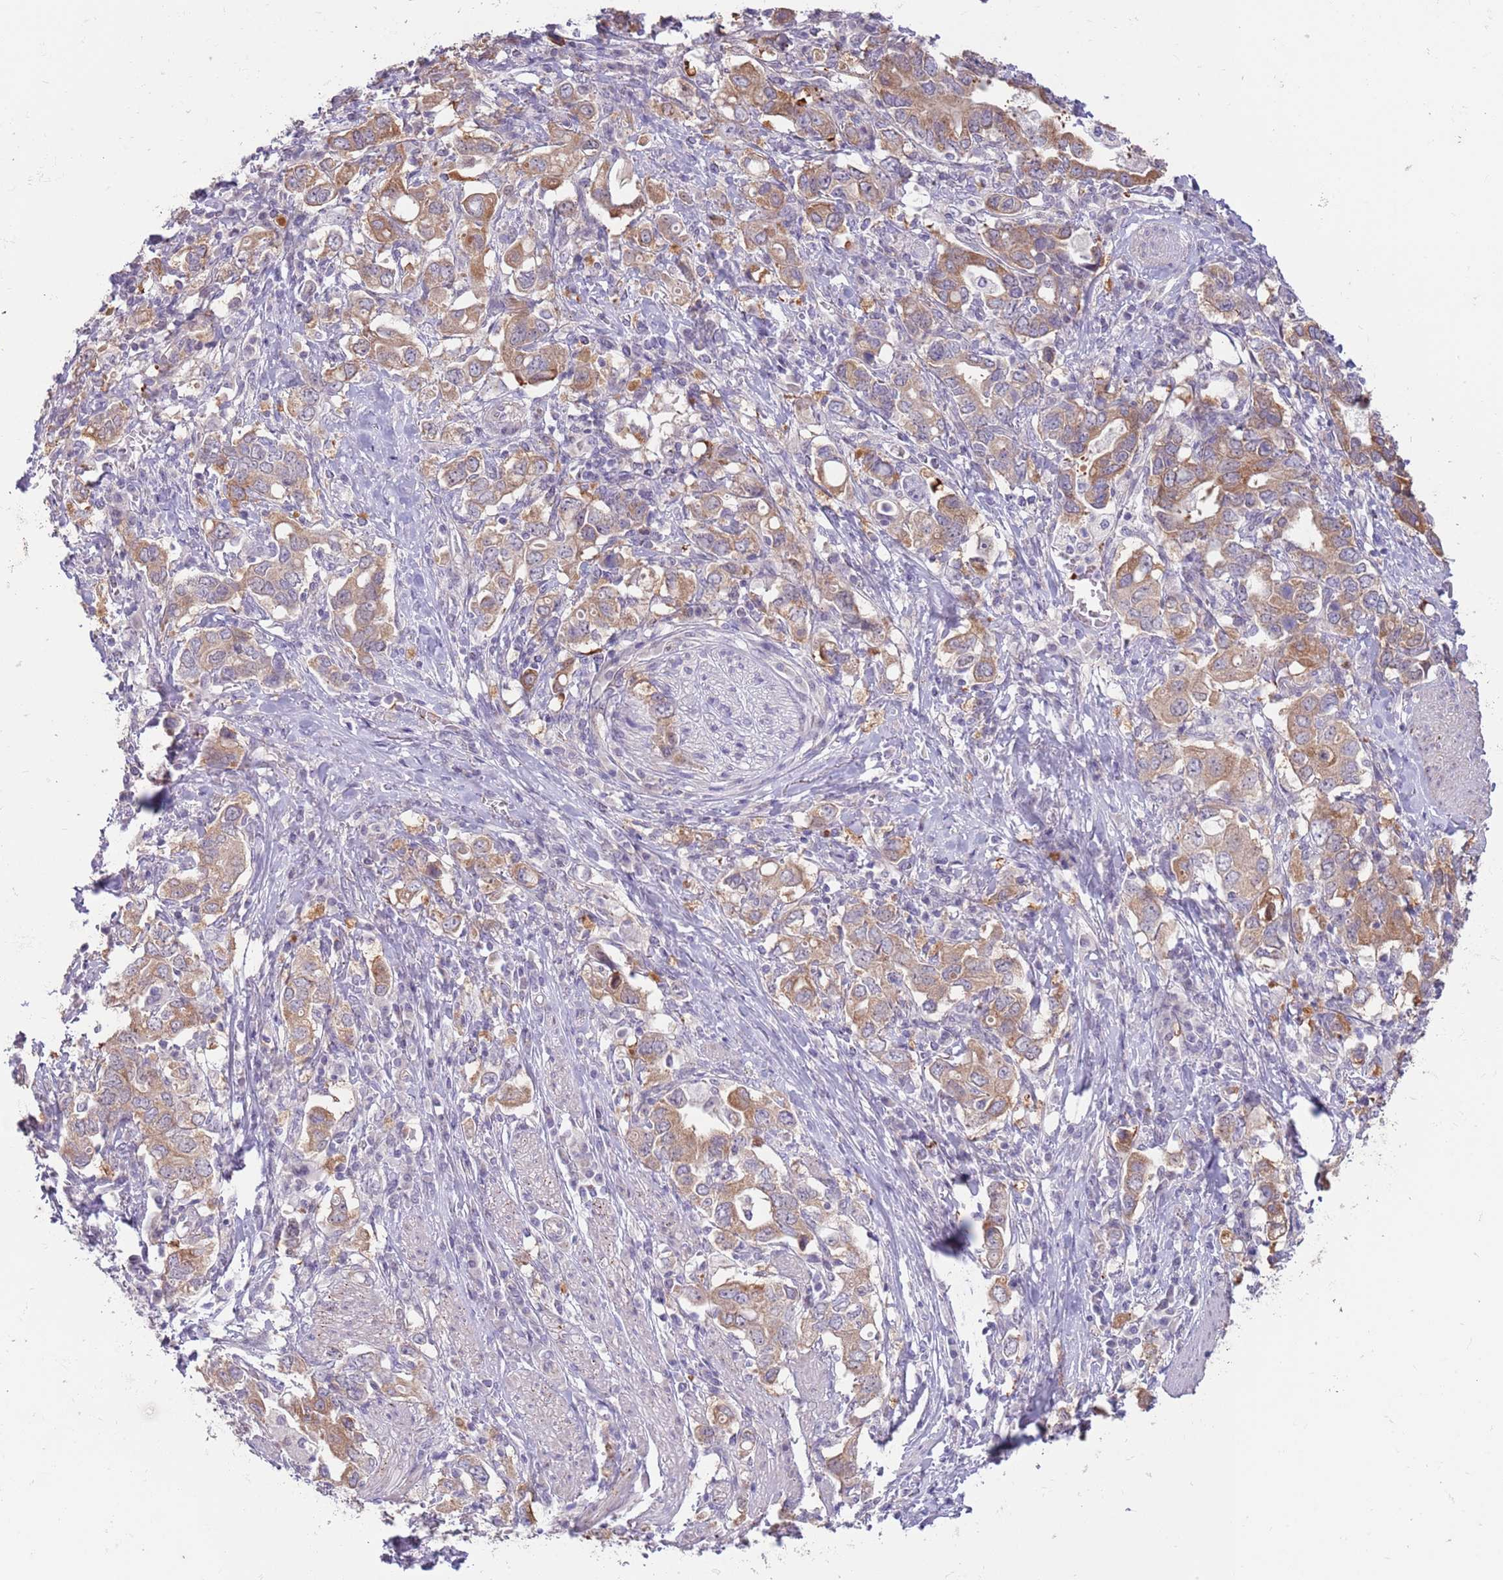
{"staining": {"intensity": "moderate", "quantity": ">75%", "location": "cytoplasmic/membranous"}, "tissue": "stomach cancer", "cell_type": "Tumor cells", "image_type": "cancer", "snomed": [{"axis": "morphology", "description": "Adenocarcinoma, NOS"}, {"axis": "topography", "description": "Stomach, upper"}, {"axis": "topography", "description": "Stomach"}], "caption": "Immunohistochemical staining of stomach adenocarcinoma exhibits medium levels of moderate cytoplasmic/membranous staining in approximately >75% of tumor cells.", "gene": "LDHD", "patient": {"sex": "male", "age": 62}}